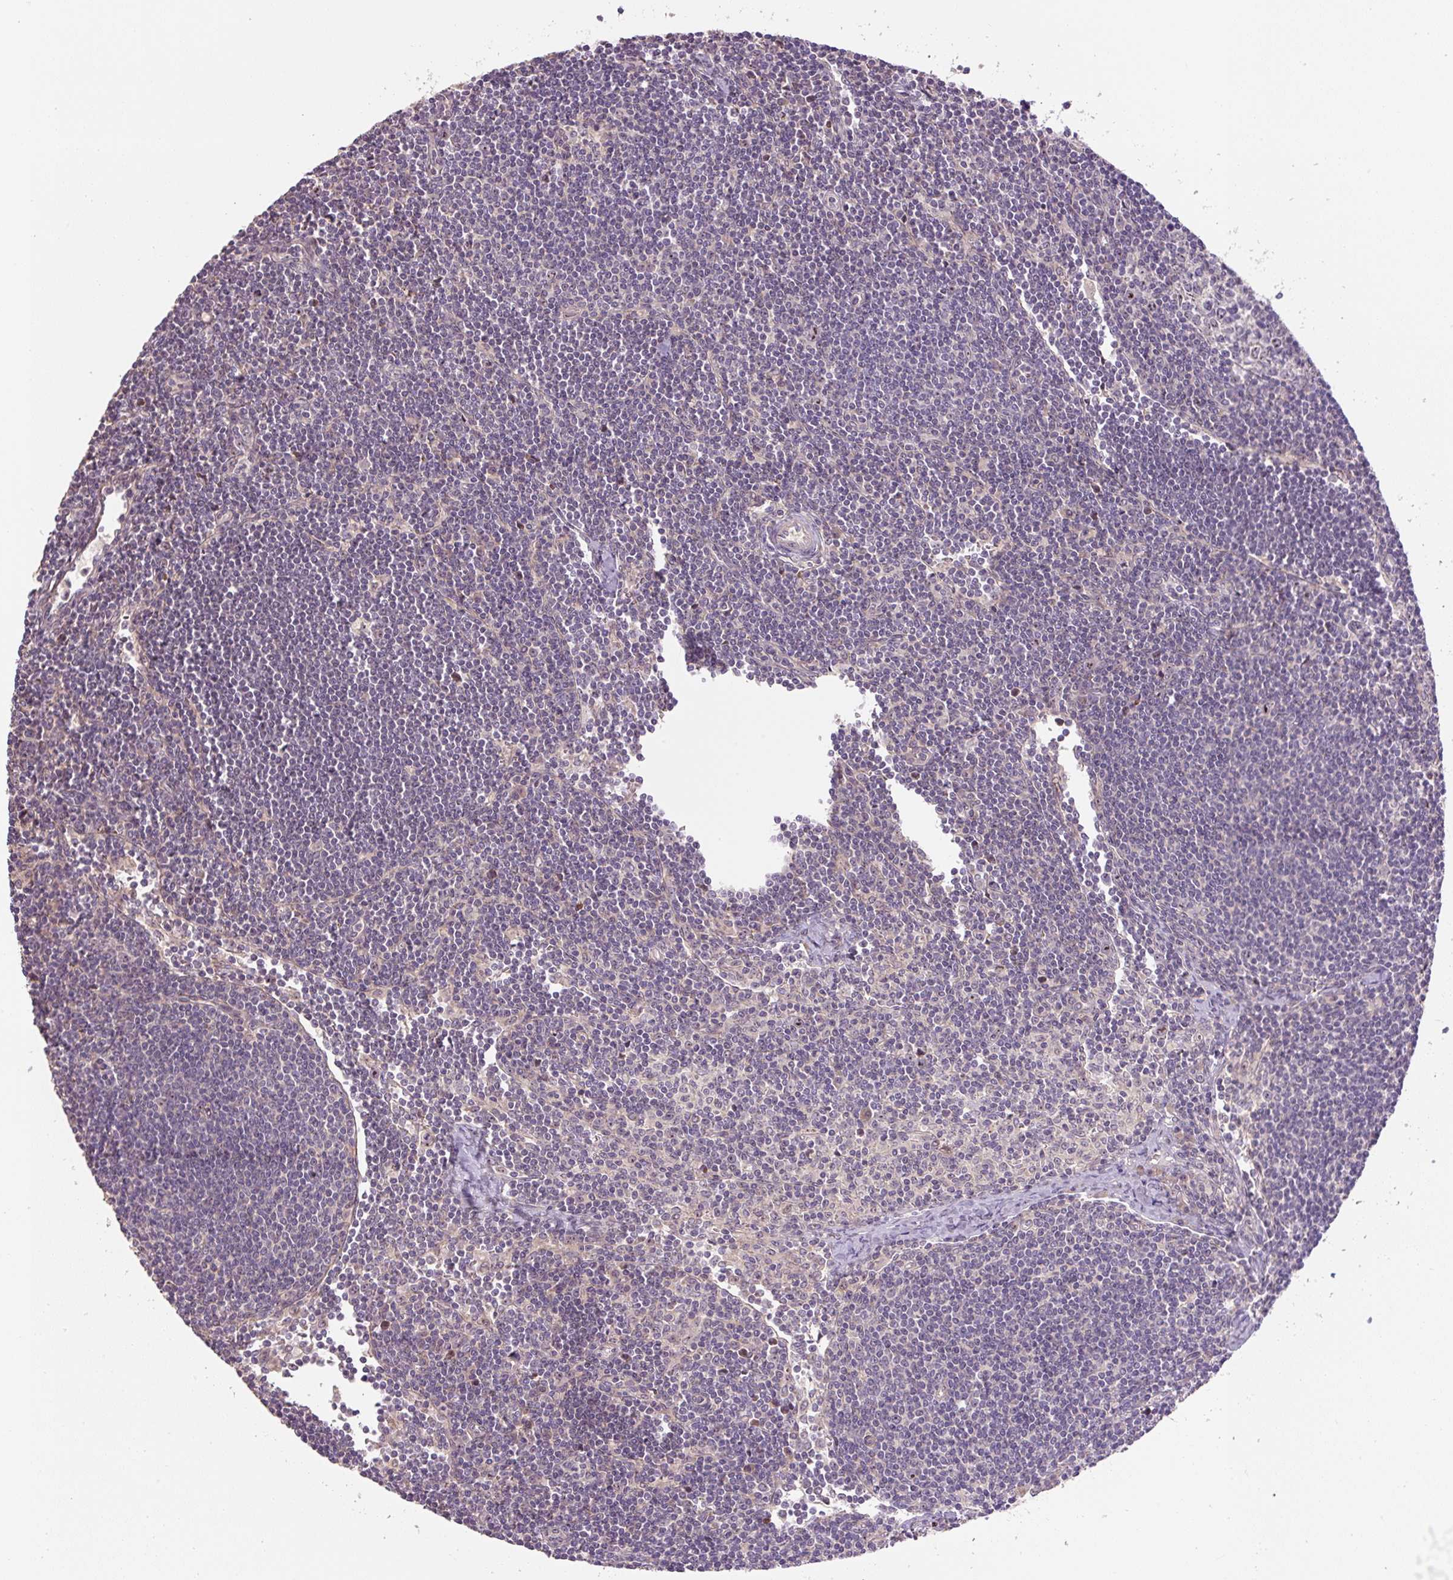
{"staining": {"intensity": "negative", "quantity": "none", "location": "none"}, "tissue": "lymph node", "cell_type": "Non-germinal center cells", "image_type": "normal", "snomed": [{"axis": "morphology", "description": "Normal tissue, NOS"}, {"axis": "topography", "description": "Lymph node"}], "caption": "Immunohistochemistry micrograph of unremarkable lymph node stained for a protein (brown), which exhibits no expression in non-germinal center cells.", "gene": "TMEM151B", "patient": {"sex": "female", "age": 29}}